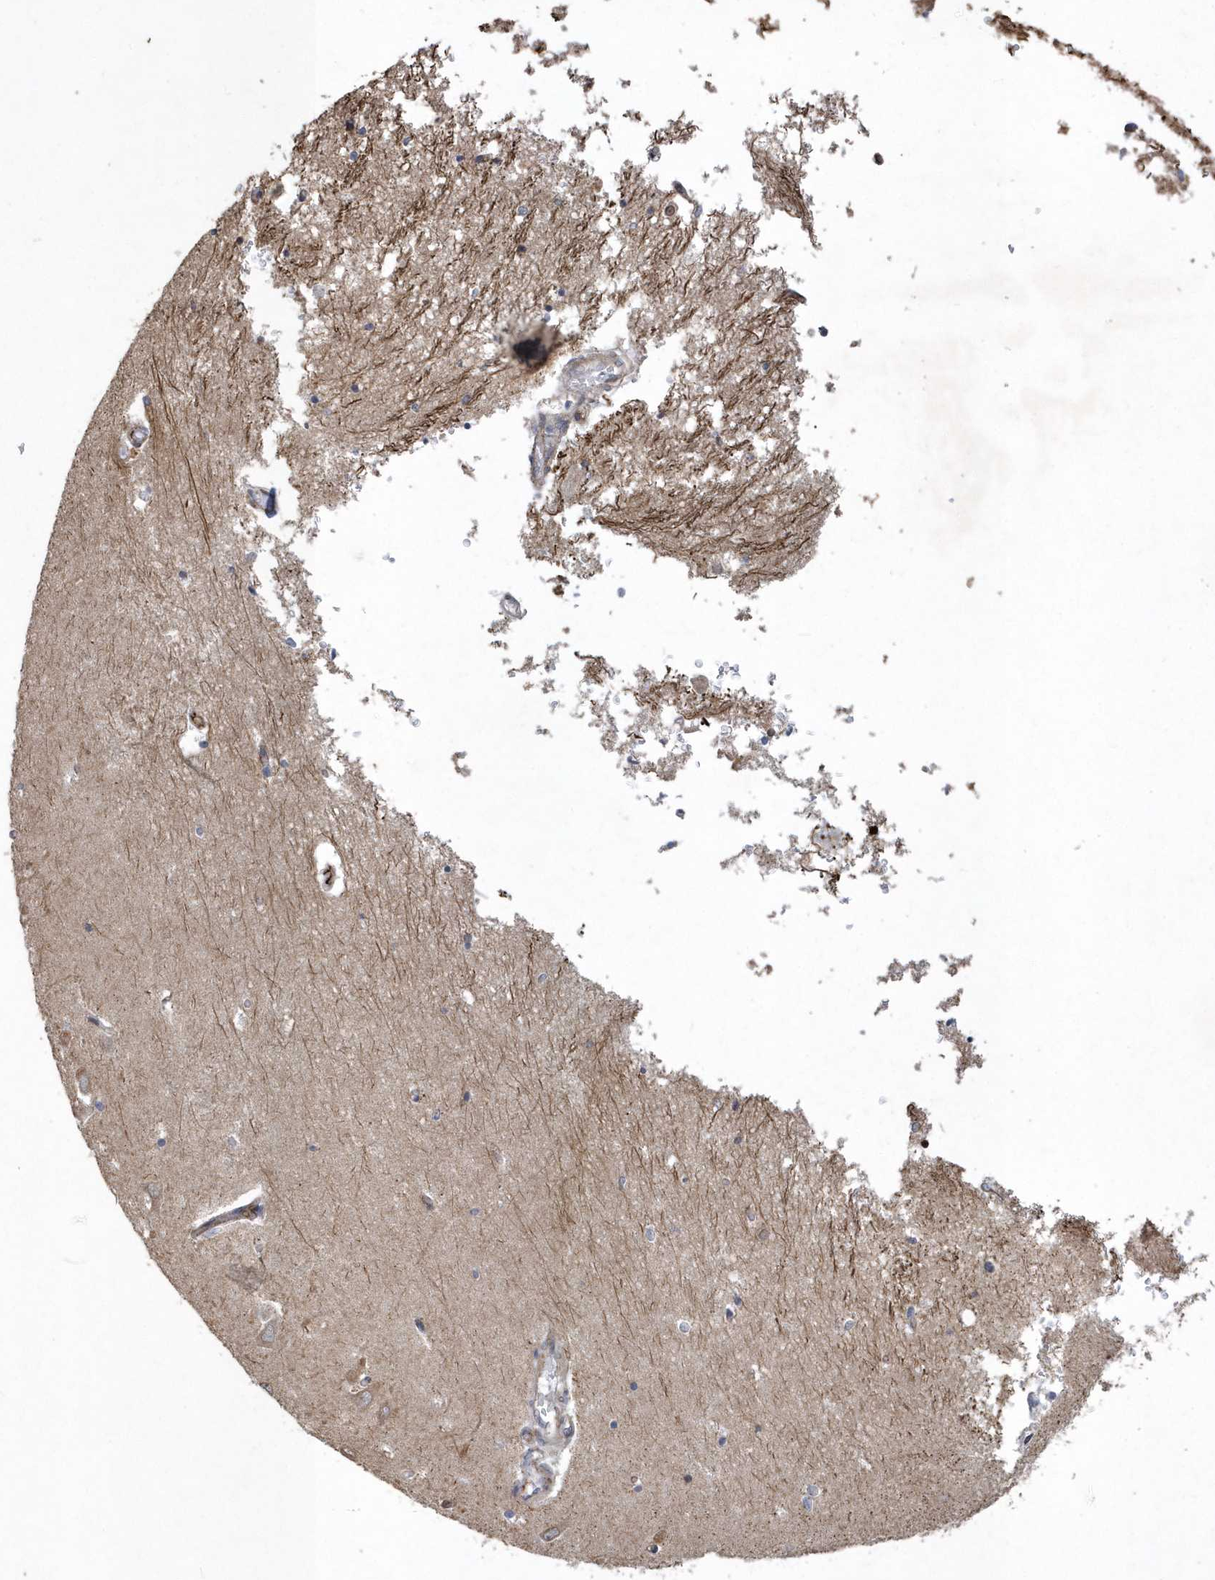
{"staining": {"intensity": "negative", "quantity": "none", "location": "none"}, "tissue": "hippocampus", "cell_type": "Glial cells", "image_type": "normal", "snomed": [{"axis": "morphology", "description": "Normal tissue, NOS"}, {"axis": "topography", "description": "Hippocampus"}], "caption": "This photomicrograph is of normal hippocampus stained with immunohistochemistry to label a protein in brown with the nuclei are counter-stained blue. There is no positivity in glial cells. Nuclei are stained in blue.", "gene": "N4BP2", "patient": {"sex": "male", "age": 70}}